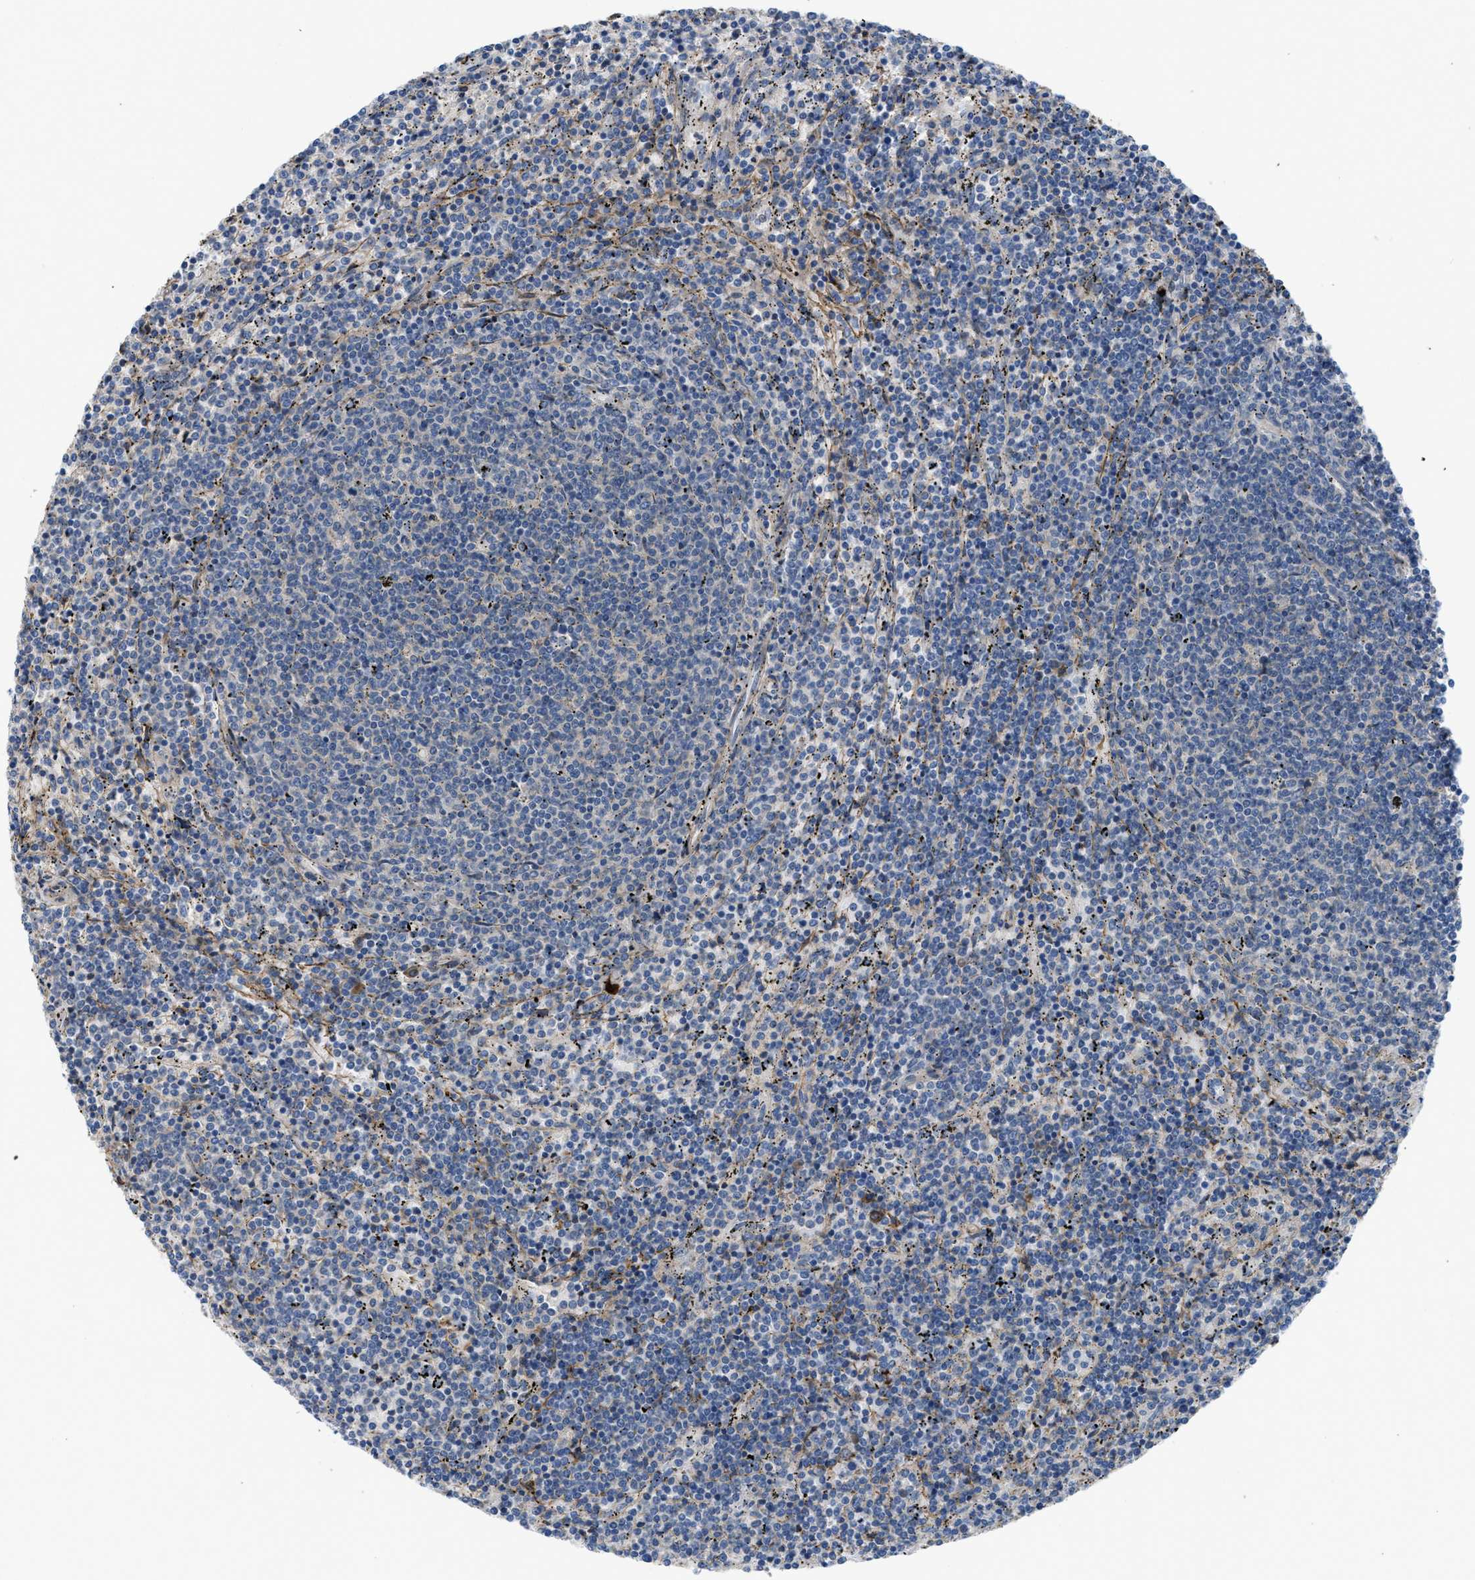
{"staining": {"intensity": "negative", "quantity": "none", "location": "none"}, "tissue": "lymphoma", "cell_type": "Tumor cells", "image_type": "cancer", "snomed": [{"axis": "morphology", "description": "Malignant lymphoma, non-Hodgkin's type, Low grade"}, {"axis": "topography", "description": "Spleen"}], "caption": "Low-grade malignant lymphoma, non-Hodgkin's type was stained to show a protein in brown. There is no significant staining in tumor cells.", "gene": "BMPR1A", "patient": {"sex": "female", "age": 50}}